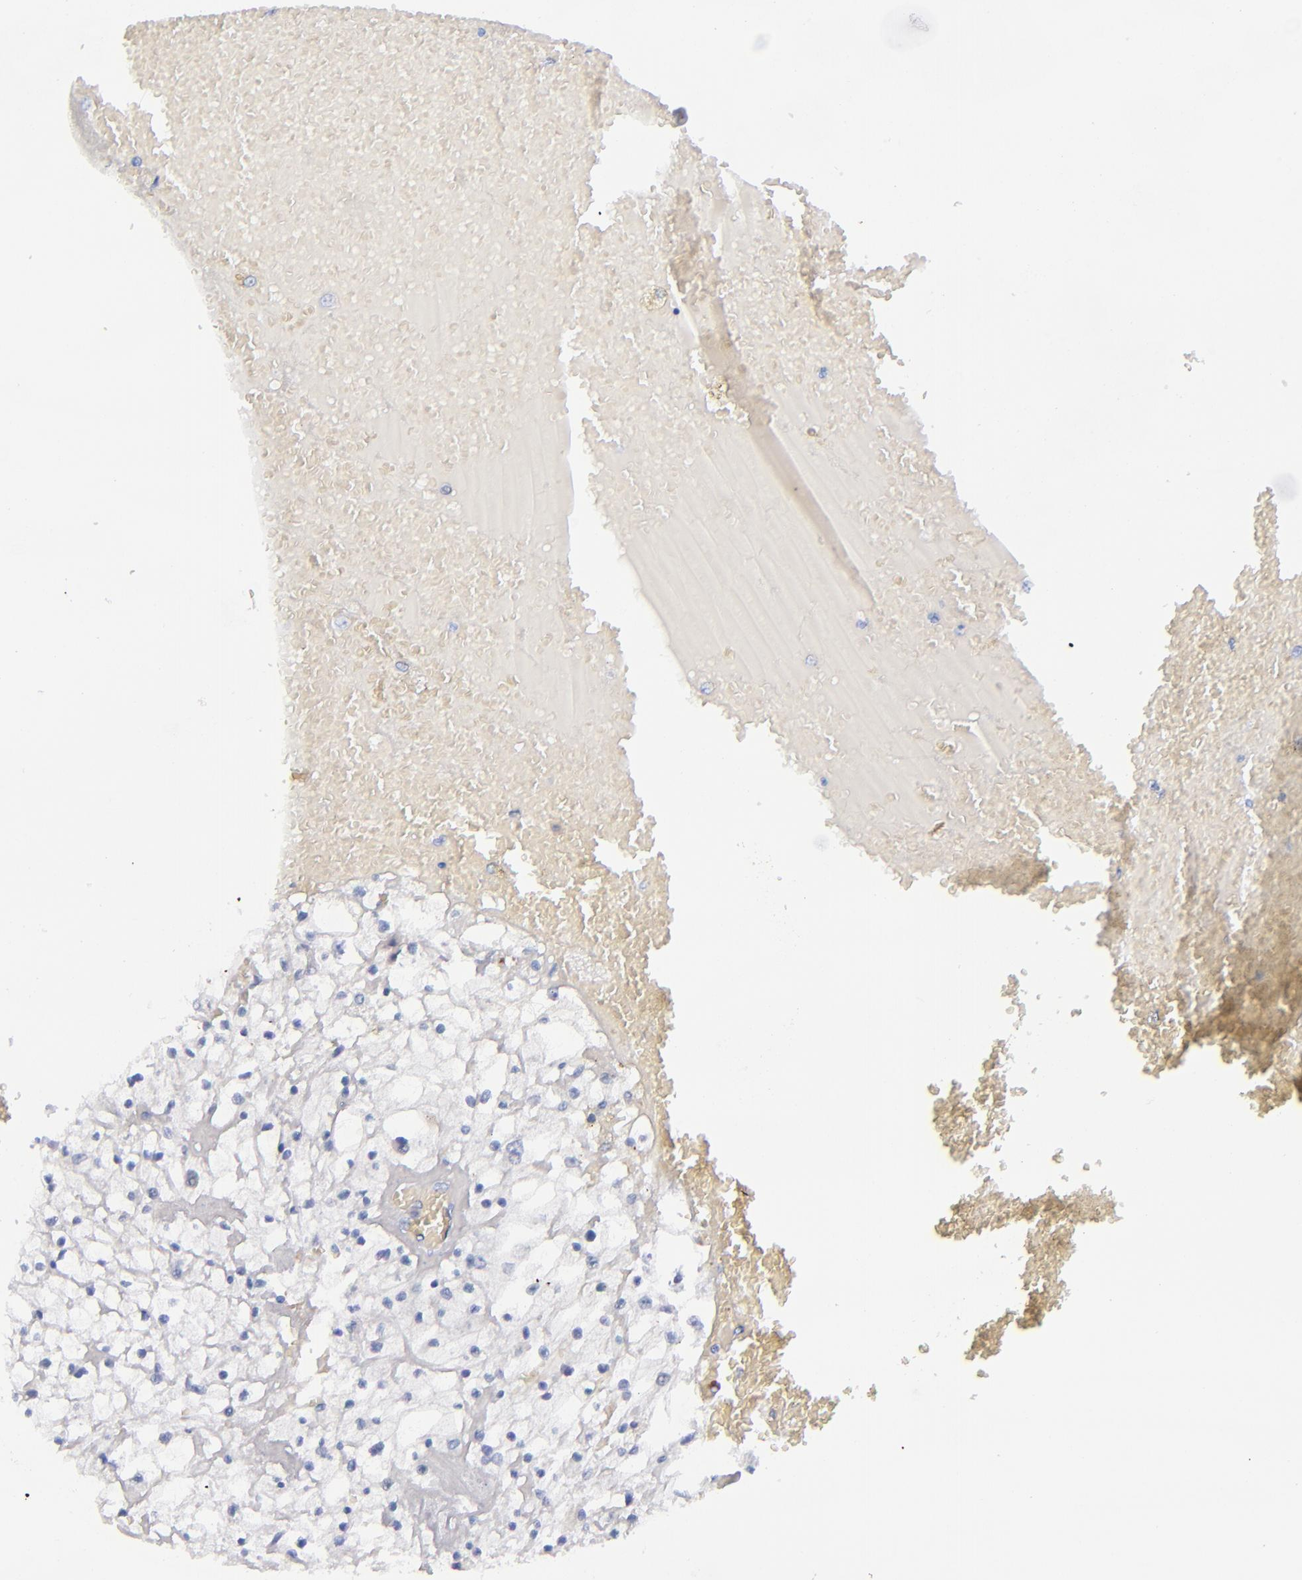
{"staining": {"intensity": "negative", "quantity": "none", "location": "none"}, "tissue": "renal cancer", "cell_type": "Tumor cells", "image_type": "cancer", "snomed": [{"axis": "morphology", "description": "Adenocarcinoma, NOS"}, {"axis": "topography", "description": "Kidney"}], "caption": "Immunohistochemical staining of renal adenocarcinoma reveals no significant expression in tumor cells. The staining is performed using DAB (3,3'-diaminobenzidine) brown chromogen with nuclei counter-stained in using hematoxylin.", "gene": "MCM7", "patient": {"sex": "male", "age": 61}}